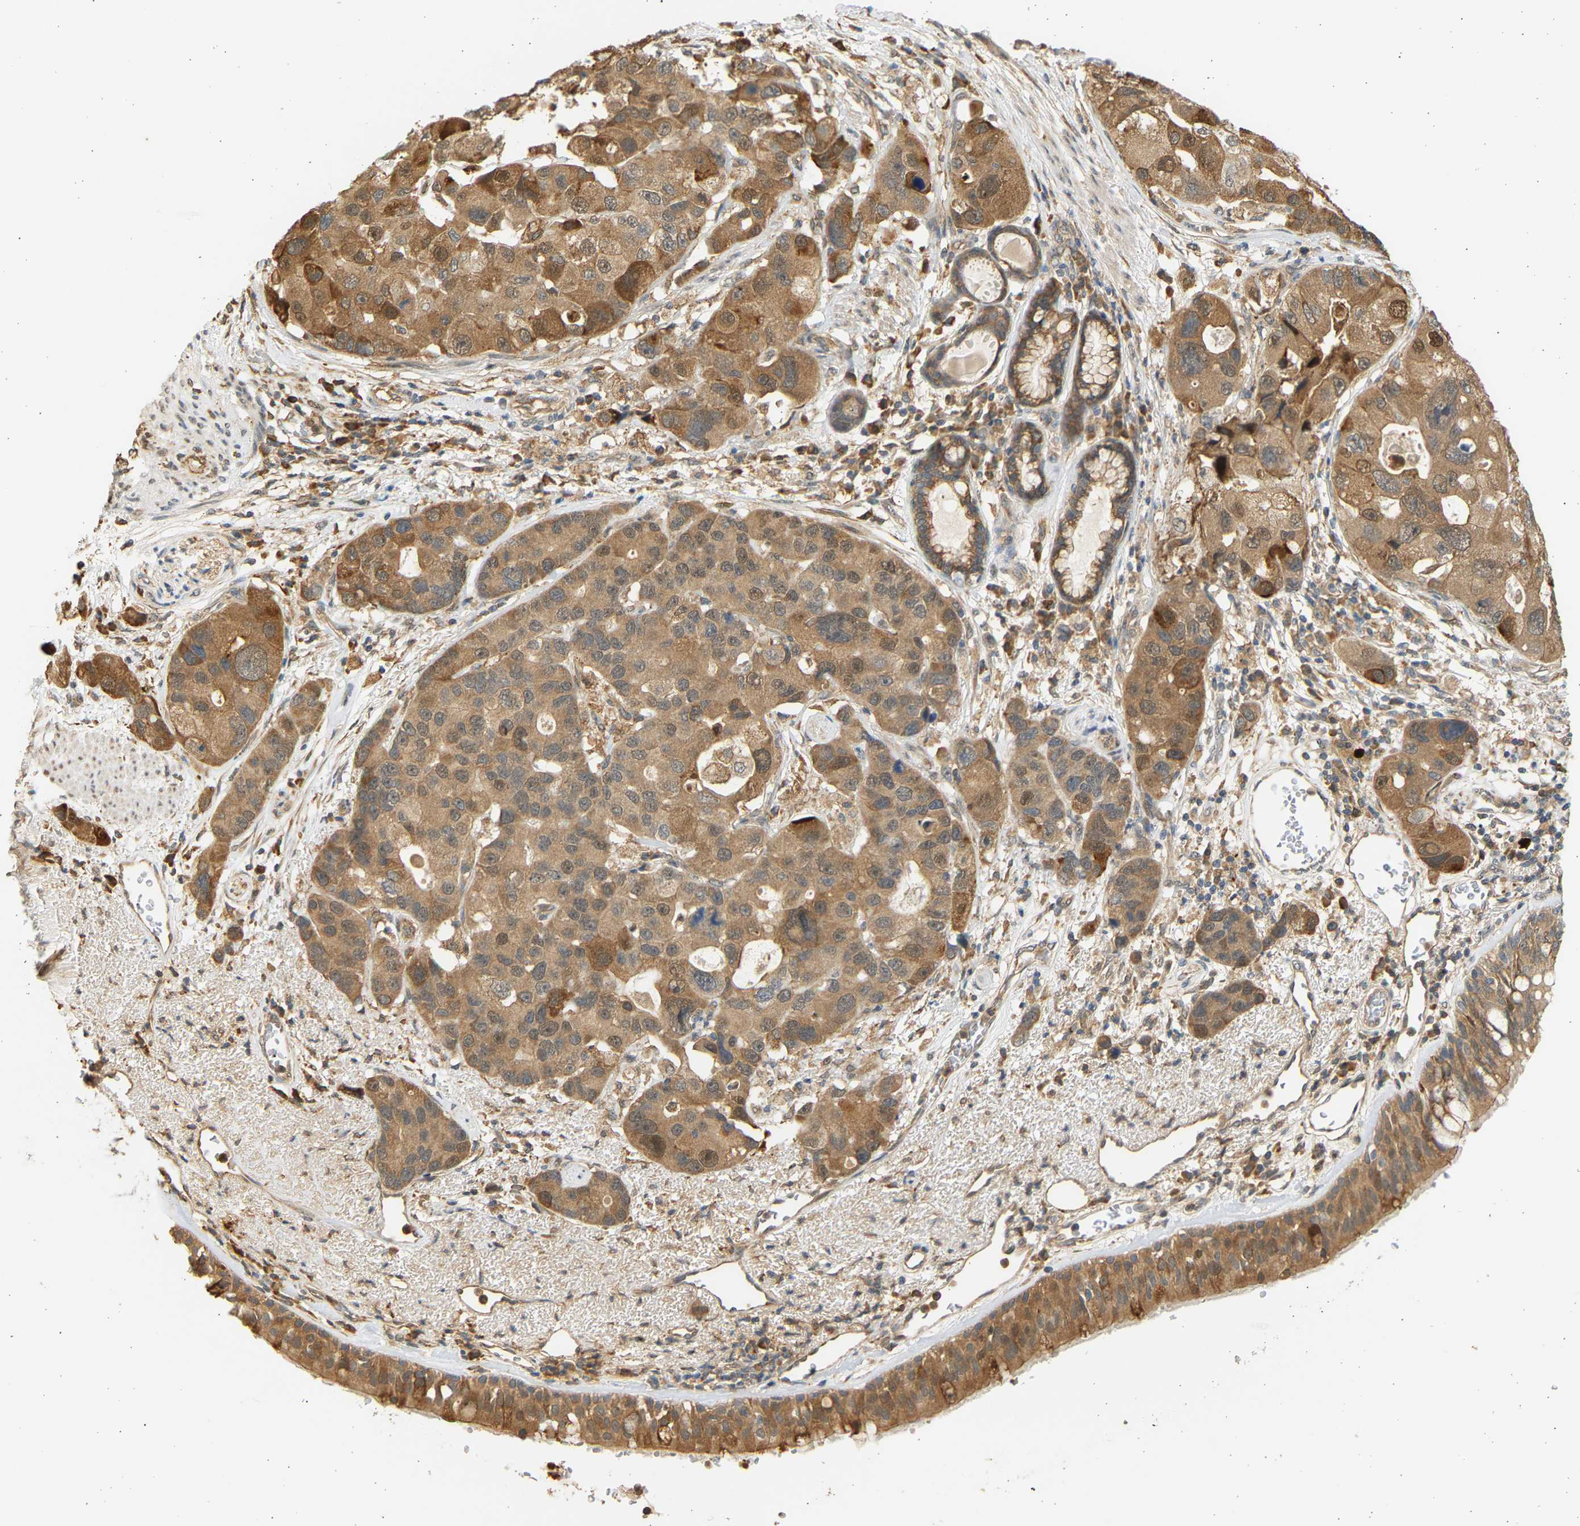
{"staining": {"intensity": "moderate", "quantity": ">75%", "location": "cytoplasmic/membranous"}, "tissue": "bronchus", "cell_type": "Respiratory epithelial cells", "image_type": "normal", "snomed": [{"axis": "morphology", "description": "Normal tissue, NOS"}, {"axis": "morphology", "description": "Adenocarcinoma, NOS"}, {"axis": "morphology", "description": "Adenocarcinoma, metastatic, NOS"}, {"axis": "topography", "description": "Lymph node"}, {"axis": "topography", "description": "Bronchus"}, {"axis": "topography", "description": "Lung"}], "caption": "A medium amount of moderate cytoplasmic/membranous positivity is present in about >75% of respiratory epithelial cells in normal bronchus. (IHC, brightfield microscopy, high magnification).", "gene": "B4GALT6", "patient": {"sex": "female", "age": 54}}